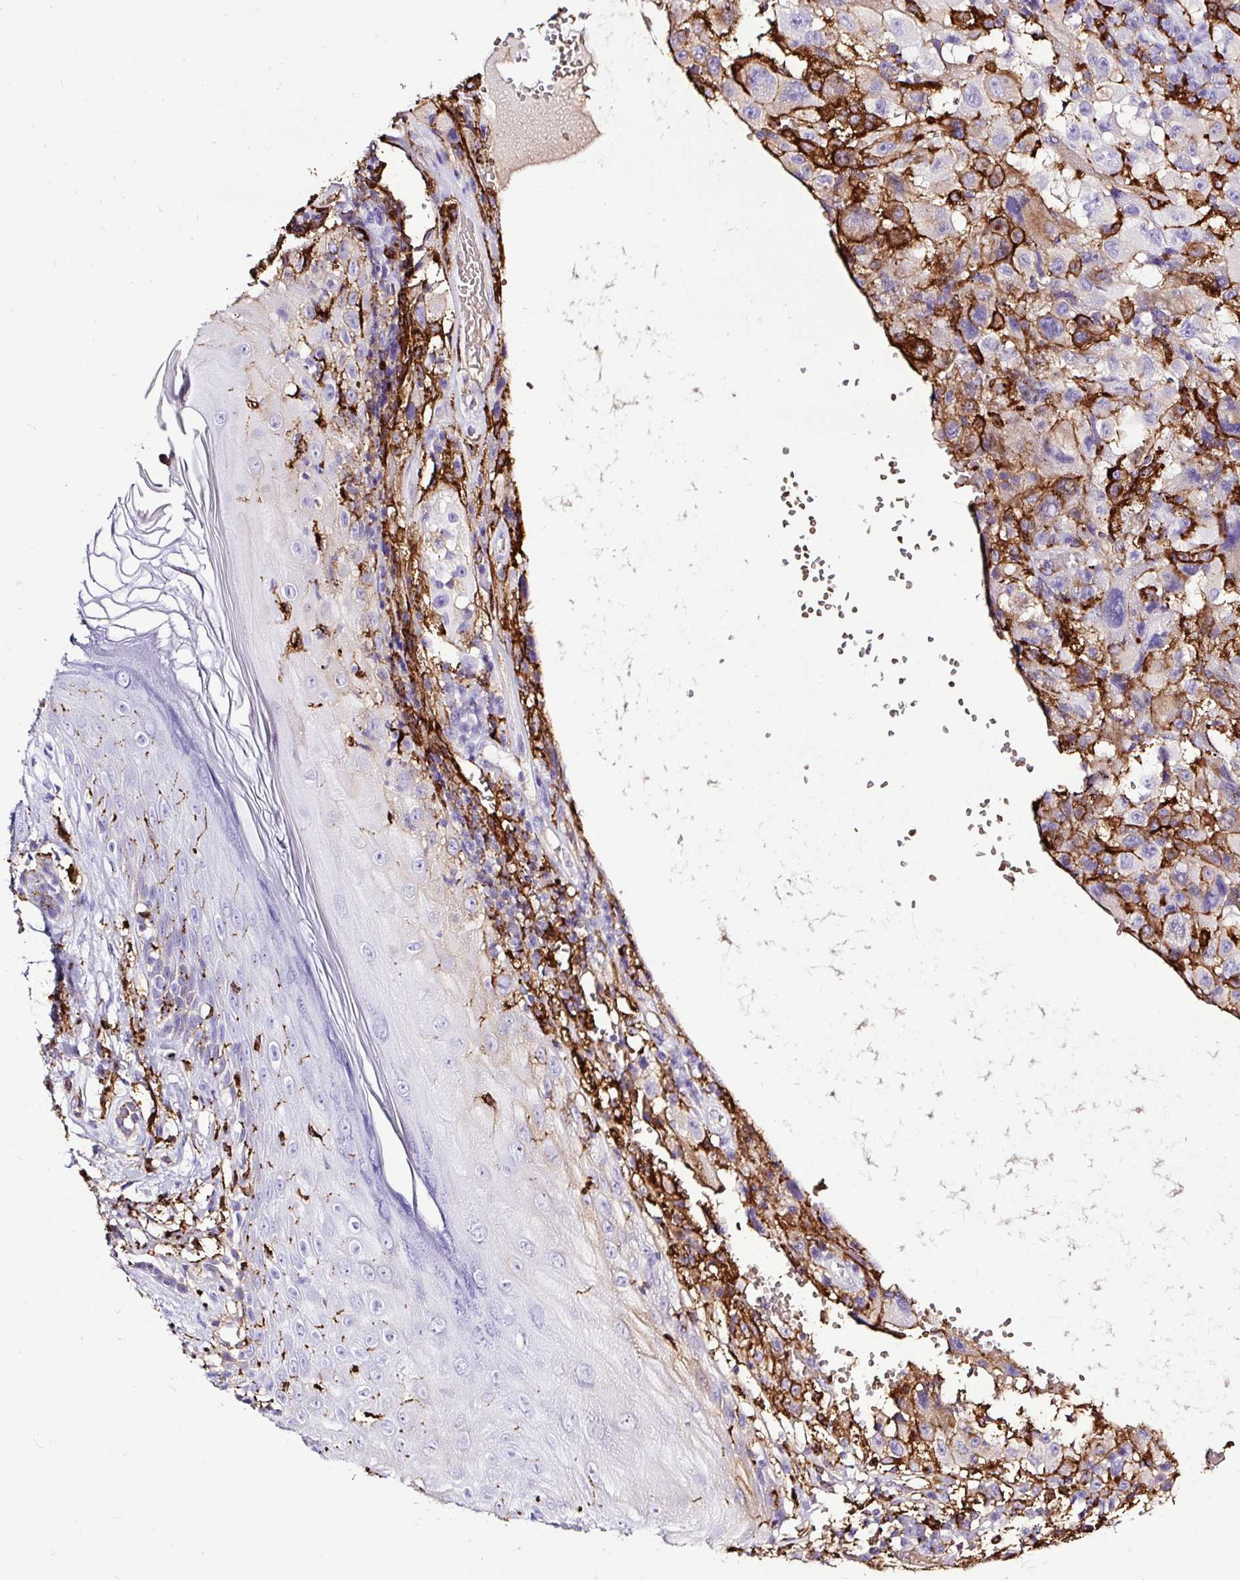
{"staining": {"intensity": "negative", "quantity": "none", "location": "none"}, "tissue": "melanoma", "cell_type": "Tumor cells", "image_type": "cancer", "snomed": [{"axis": "morphology", "description": "Malignant melanoma, NOS"}, {"axis": "topography", "description": "Skin"}], "caption": "Image shows no protein staining in tumor cells of melanoma tissue. Brightfield microscopy of immunohistochemistry stained with DAB (brown) and hematoxylin (blue), captured at high magnification.", "gene": "HLA-DRA", "patient": {"sex": "female", "age": 71}}